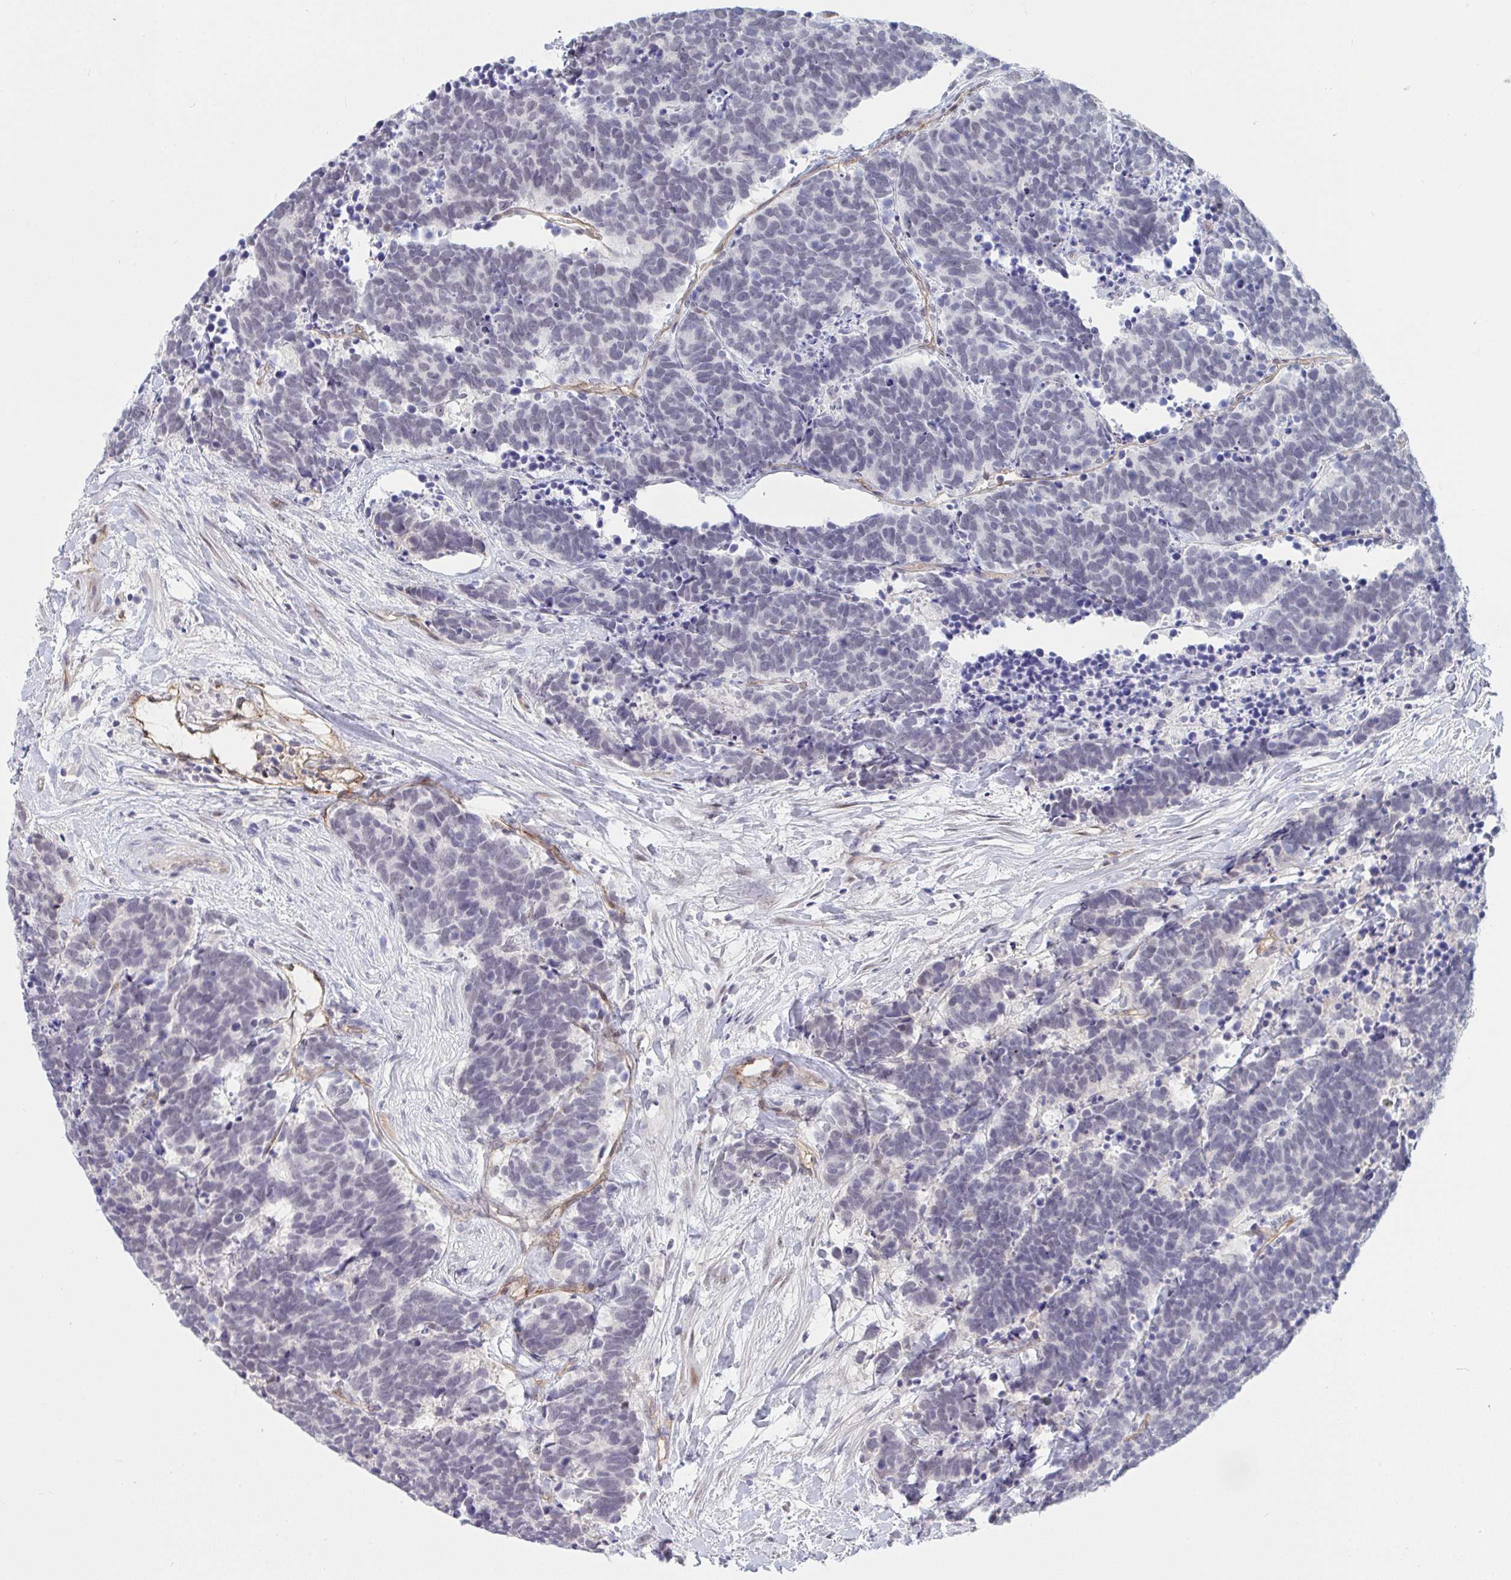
{"staining": {"intensity": "negative", "quantity": "none", "location": "none"}, "tissue": "carcinoid", "cell_type": "Tumor cells", "image_type": "cancer", "snomed": [{"axis": "morphology", "description": "Carcinoma, NOS"}, {"axis": "morphology", "description": "Carcinoid, malignant, NOS"}, {"axis": "topography", "description": "Prostate"}], "caption": "The immunohistochemistry image has no significant staining in tumor cells of carcinoid tissue.", "gene": "DSCAML1", "patient": {"sex": "male", "age": 57}}